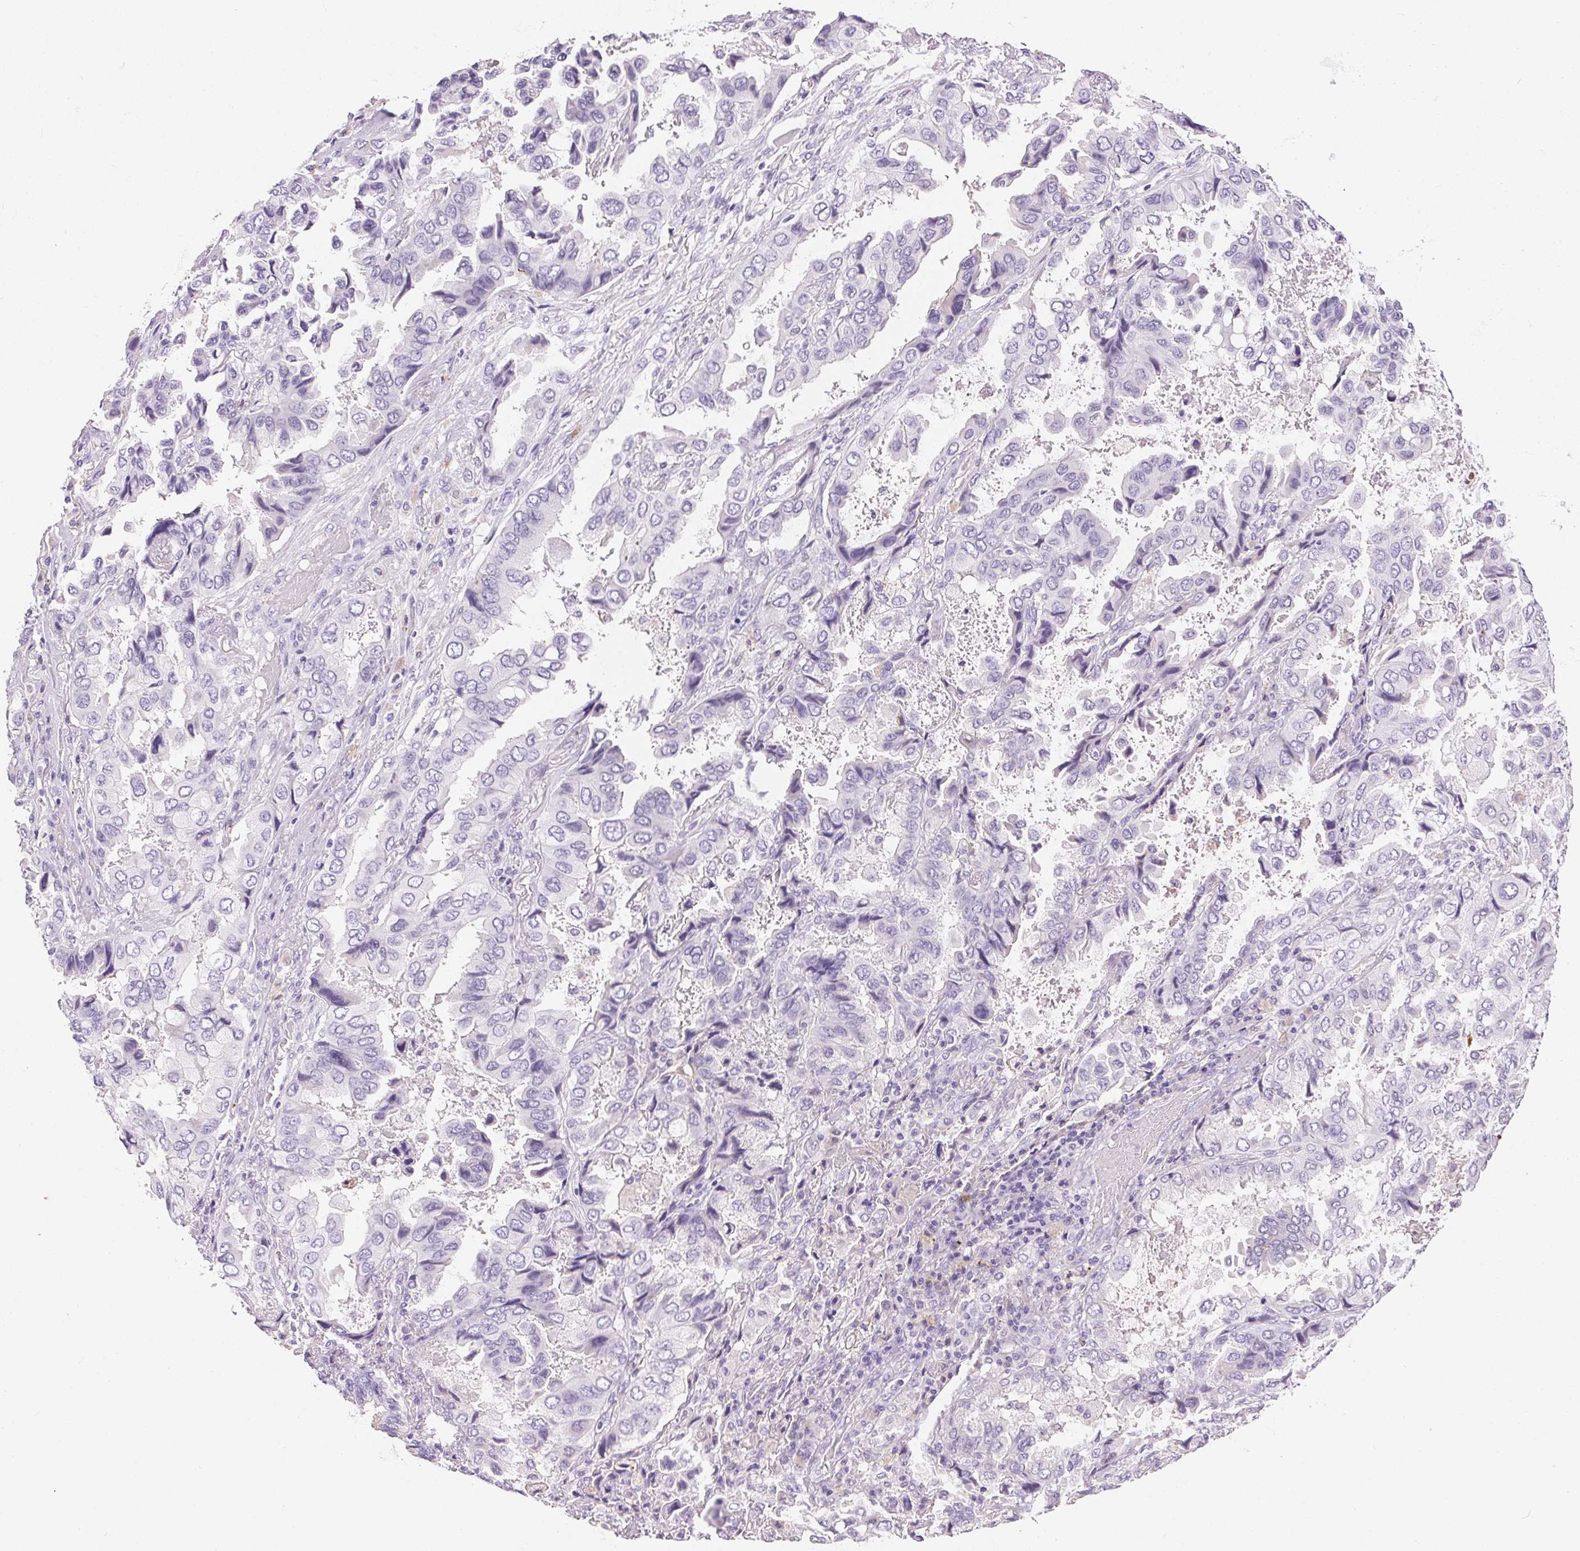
{"staining": {"intensity": "negative", "quantity": "none", "location": "none"}, "tissue": "lung cancer", "cell_type": "Tumor cells", "image_type": "cancer", "snomed": [{"axis": "morphology", "description": "Aneuploidy"}, {"axis": "morphology", "description": "Adenocarcinoma, NOS"}, {"axis": "morphology", "description": "Adenocarcinoma, metastatic, NOS"}, {"axis": "topography", "description": "Lymph node"}, {"axis": "topography", "description": "Lung"}], "caption": "Immunohistochemistry (IHC) image of human lung metastatic adenocarcinoma stained for a protein (brown), which exhibits no positivity in tumor cells. (DAB (3,3'-diaminobenzidine) immunohistochemistry, high magnification).", "gene": "PNLIPRP3", "patient": {"sex": "female", "age": 48}}